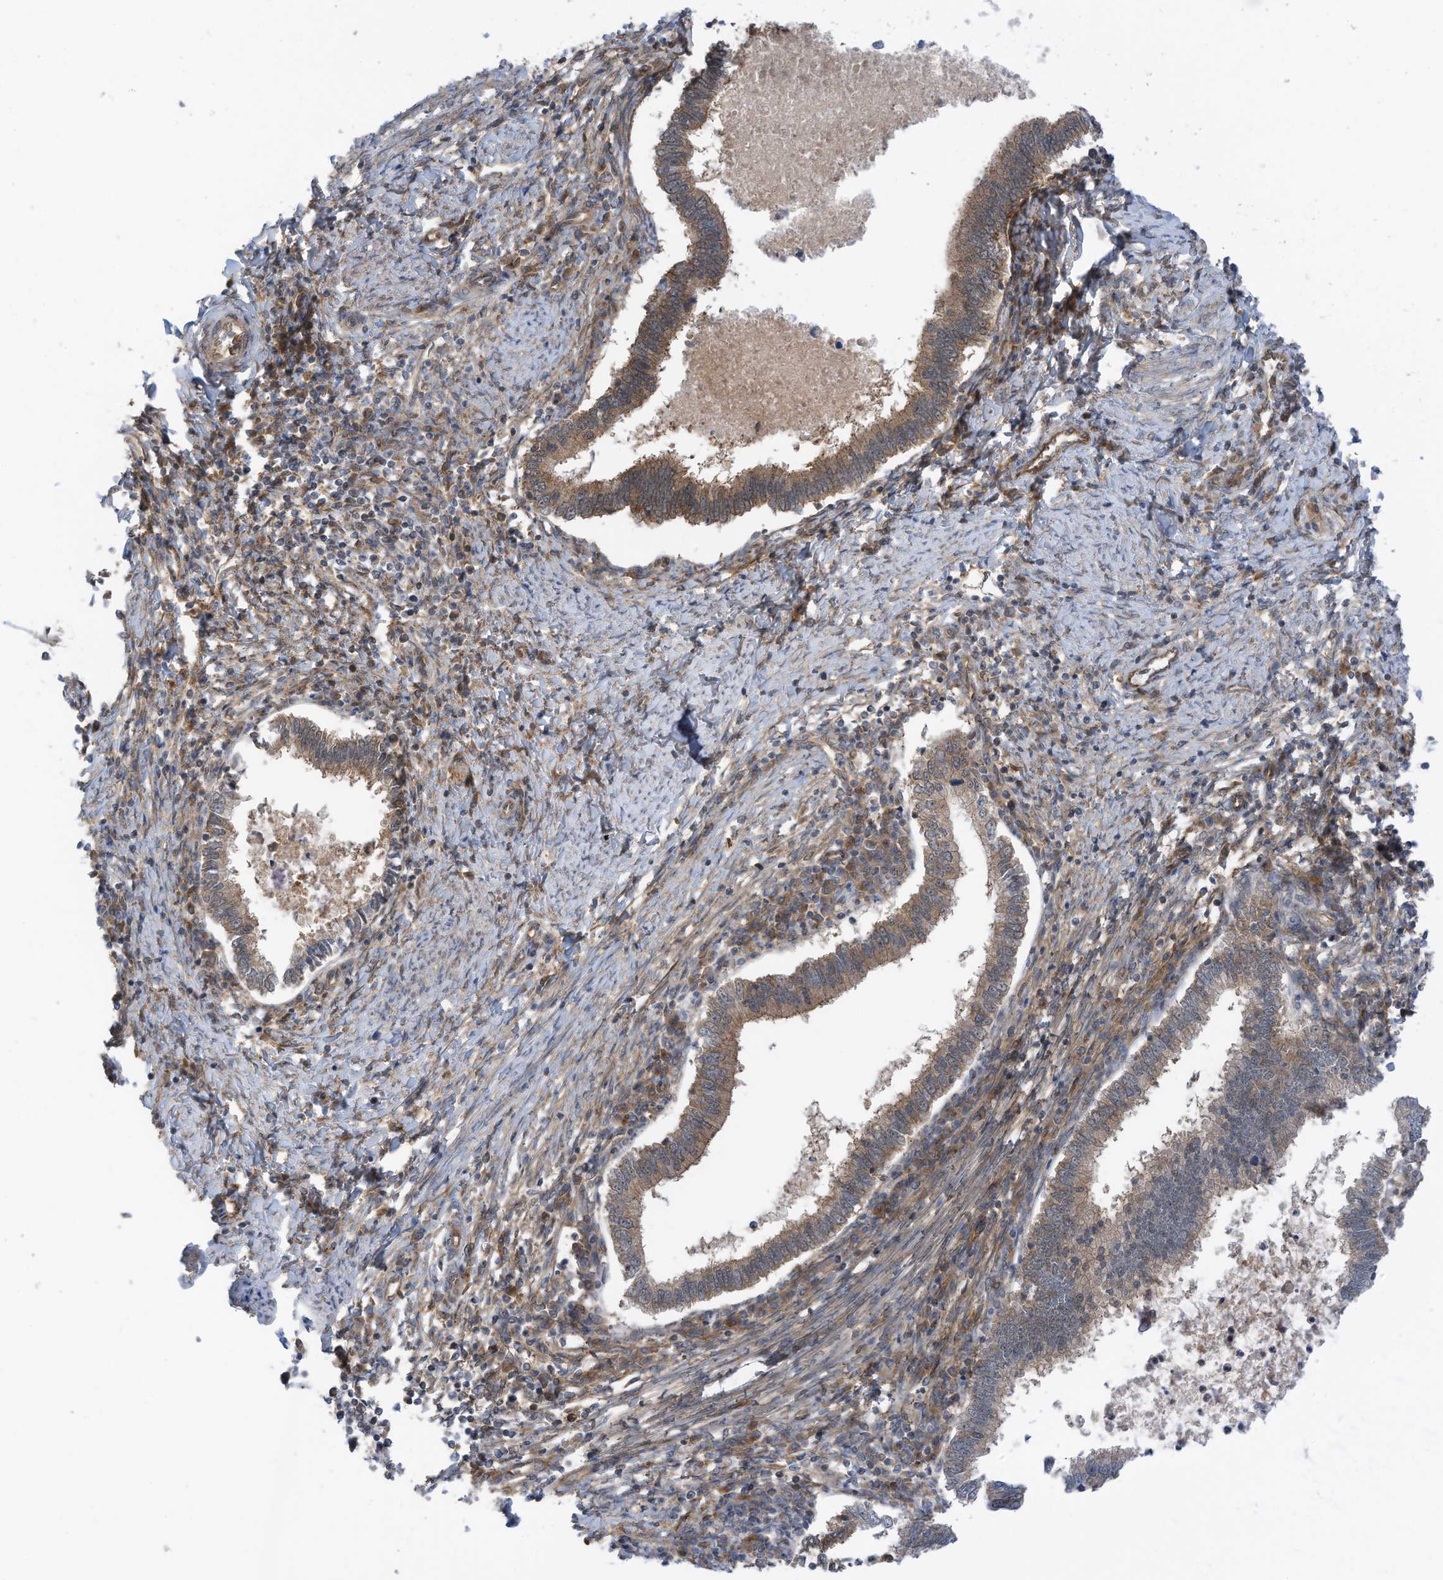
{"staining": {"intensity": "moderate", "quantity": ">75%", "location": "cytoplasmic/membranous"}, "tissue": "cervical cancer", "cell_type": "Tumor cells", "image_type": "cancer", "snomed": [{"axis": "morphology", "description": "Adenocarcinoma, NOS"}, {"axis": "topography", "description": "Cervix"}], "caption": "IHC micrograph of neoplastic tissue: human cervical cancer (adenocarcinoma) stained using immunohistochemistry (IHC) reveals medium levels of moderate protein expression localized specifically in the cytoplasmic/membranous of tumor cells, appearing as a cytoplasmic/membranous brown color.", "gene": "REPS1", "patient": {"sex": "female", "age": 36}}